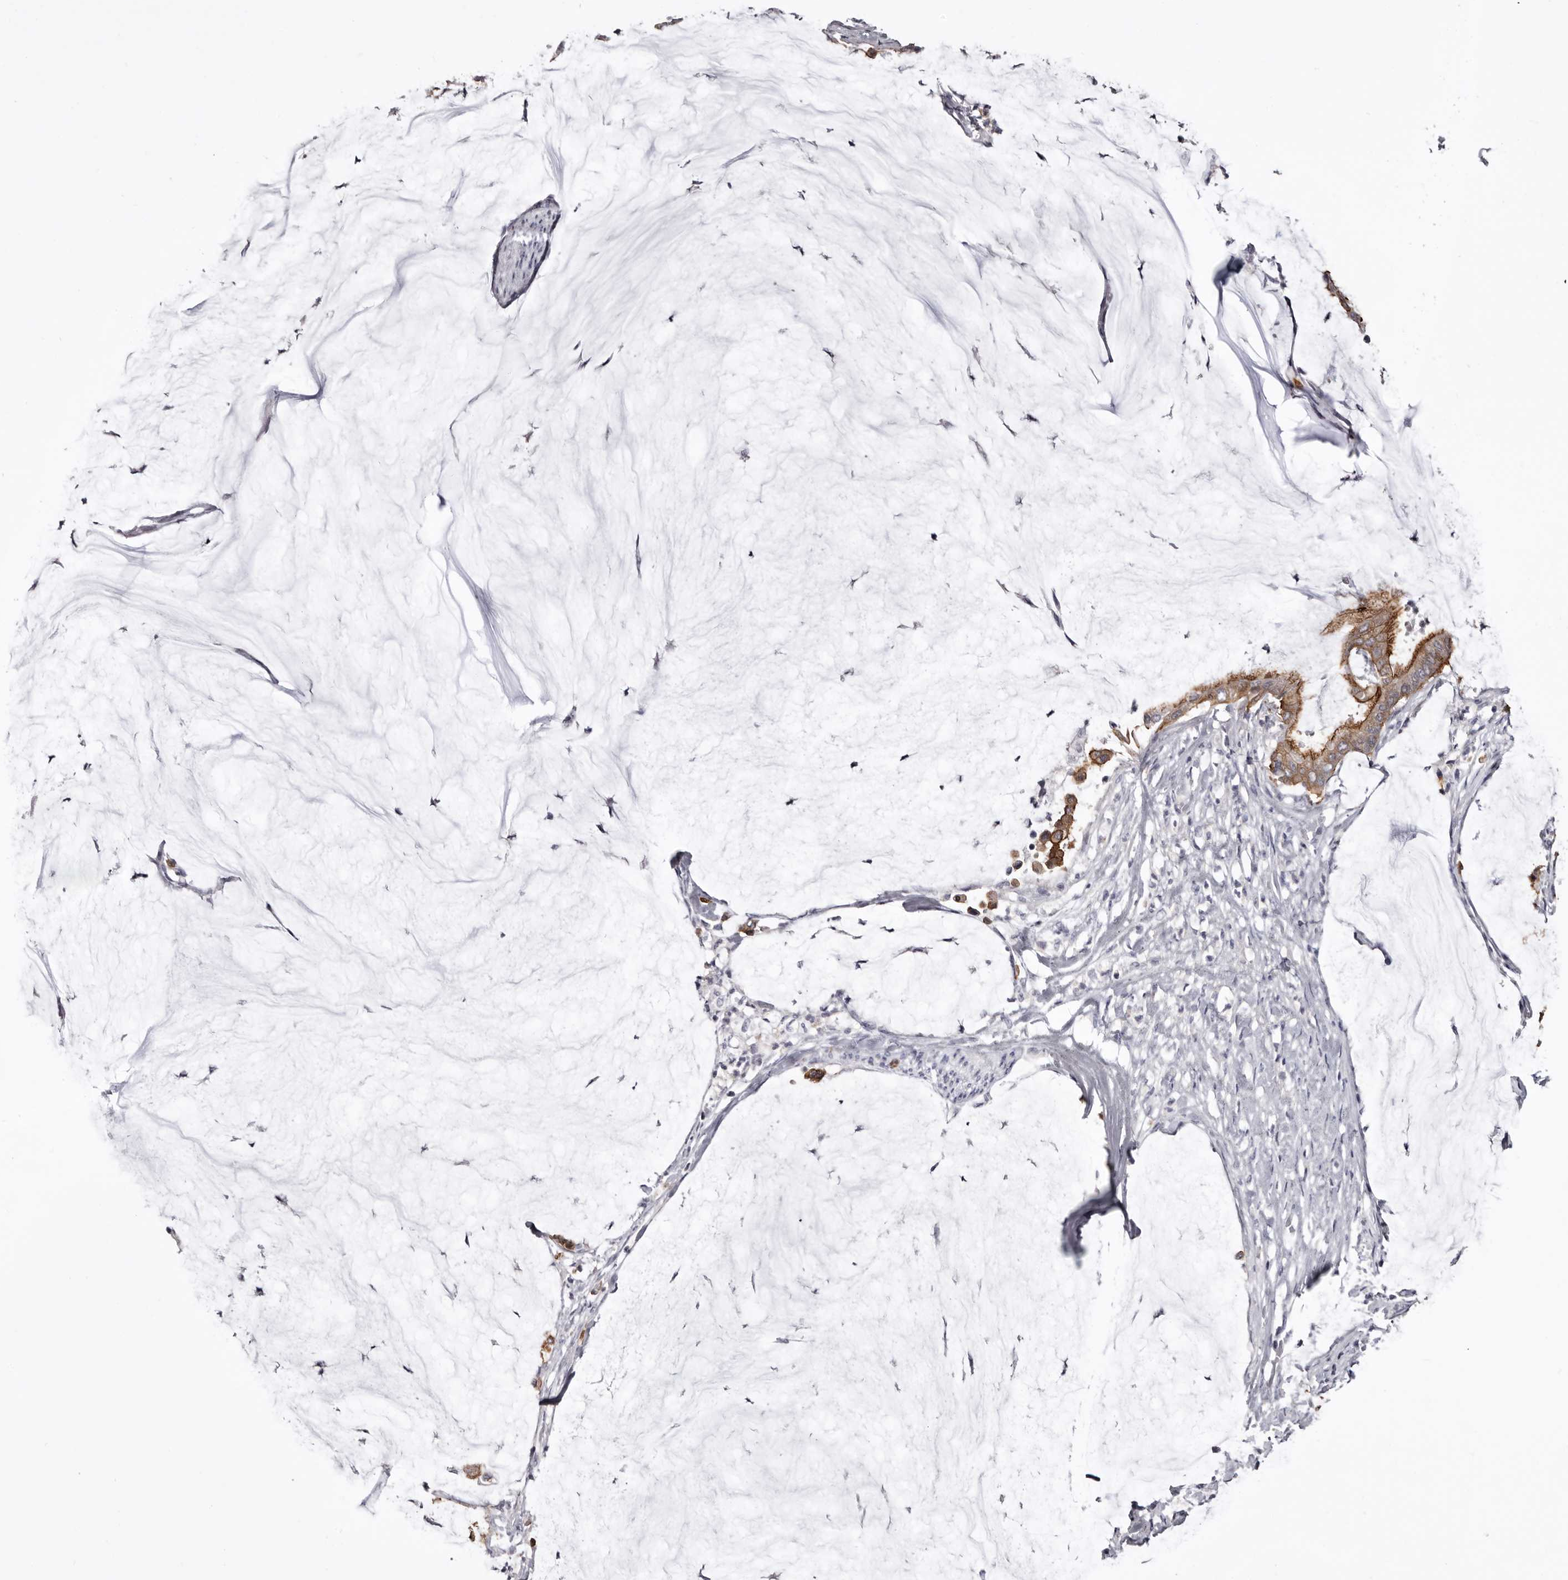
{"staining": {"intensity": "moderate", "quantity": "25%-75%", "location": "cytoplasmic/membranous"}, "tissue": "pancreatic cancer", "cell_type": "Tumor cells", "image_type": "cancer", "snomed": [{"axis": "morphology", "description": "Adenocarcinoma, NOS"}, {"axis": "topography", "description": "Pancreas"}], "caption": "IHC of pancreatic cancer demonstrates medium levels of moderate cytoplasmic/membranous positivity in about 25%-75% of tumor cells. Using DAB (brown) and hematoxylin (blue) stains, captured at high magnification using brightfield microscopy.", "gene": "LAD1", "patient": {"sex": "male", "age": 41}}